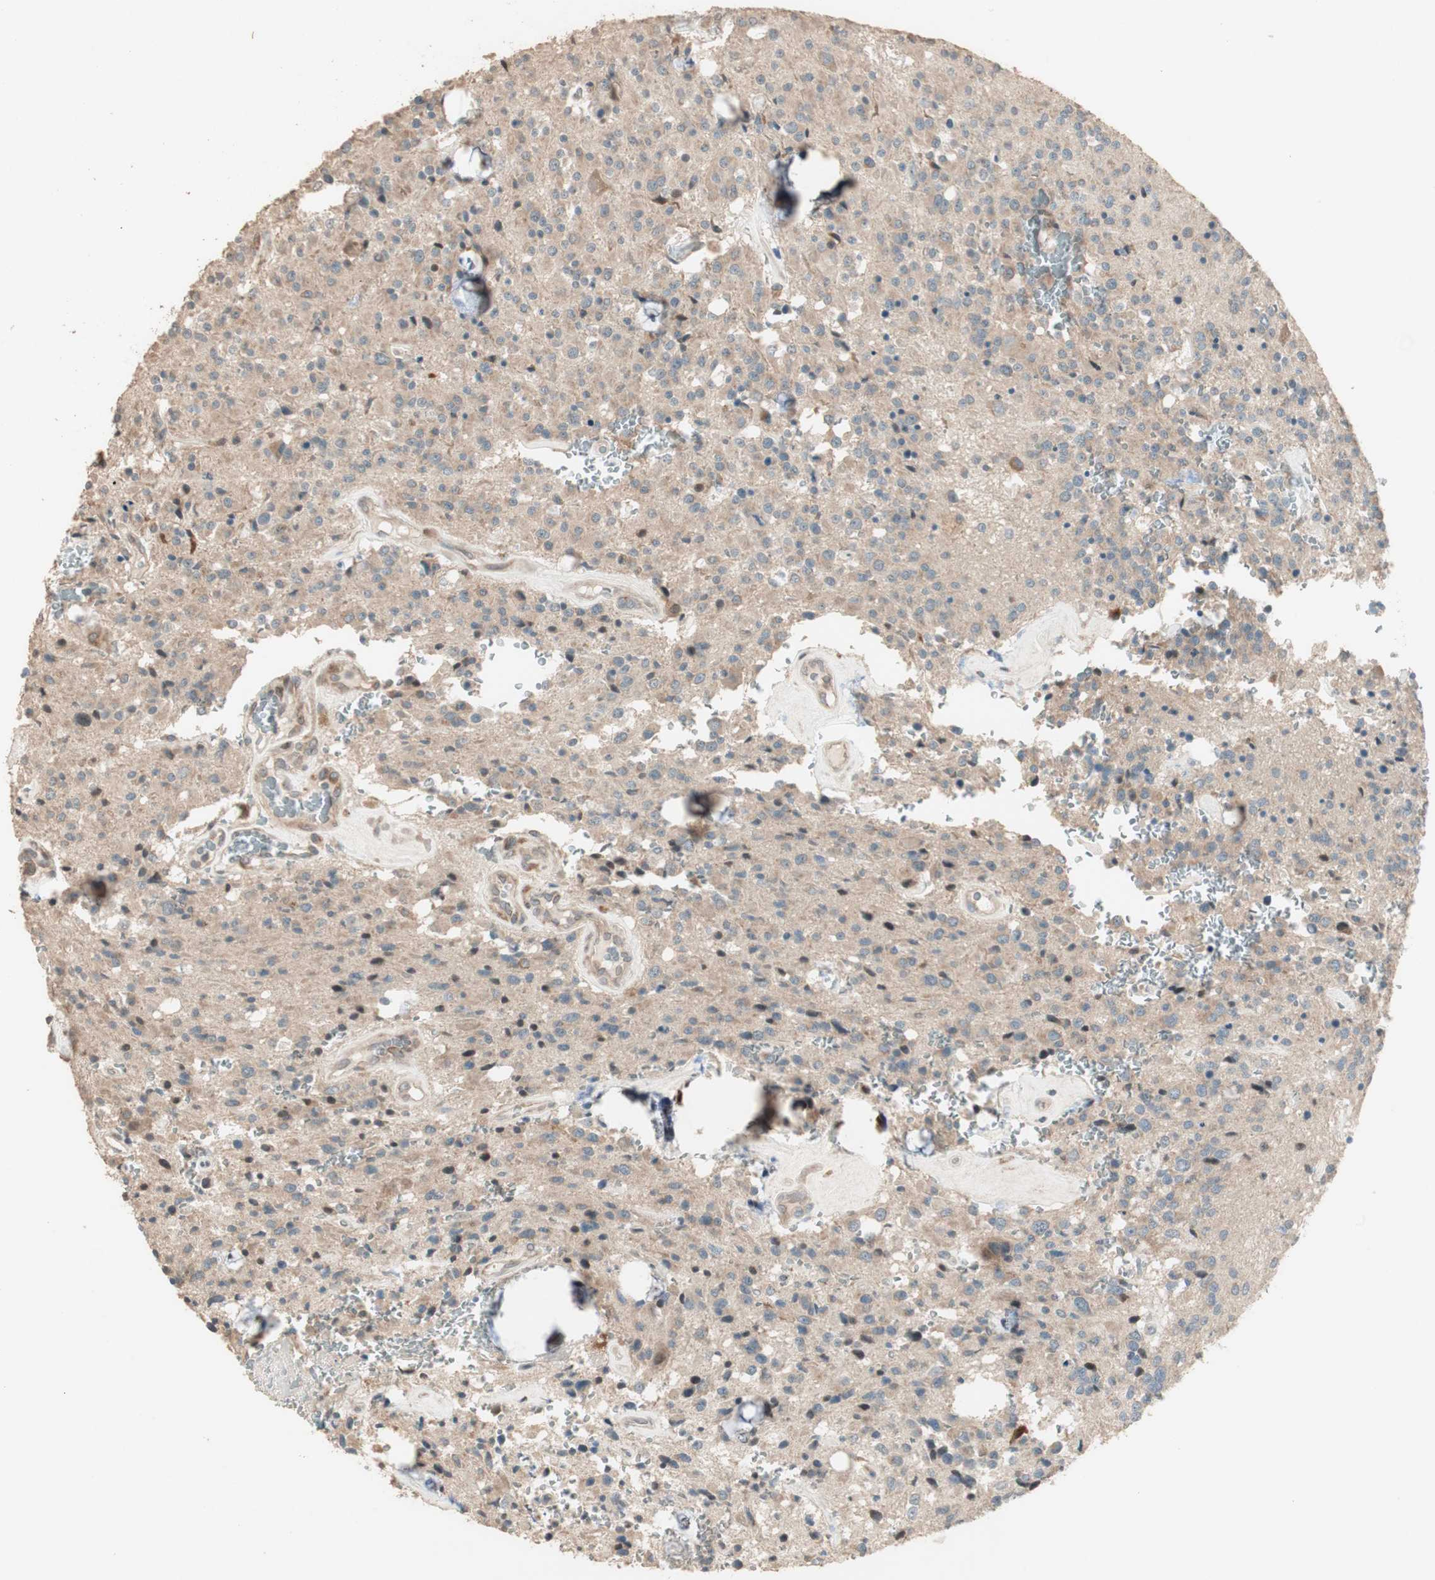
{"staining": {"intensity": "moderate", "quantity": ">75%", "location": "cytoplasmic/membranous"}, "tissue": "glioma", "cell_type": "Tumor cells", "image_type": "cancer", "snomed": [{"axis": "morphology", "description": "Glioma, malignant, Low grade"}, {"axis": "topography", "description": "Brain"}], "caption": "Immunohistochemical staining of human glioma displays moderate cytoplasmic/membranous protein positivity in about >75% of tumor cells.", "gene": "RARRES1", "patient": {"sex": "male", "age": 58}}